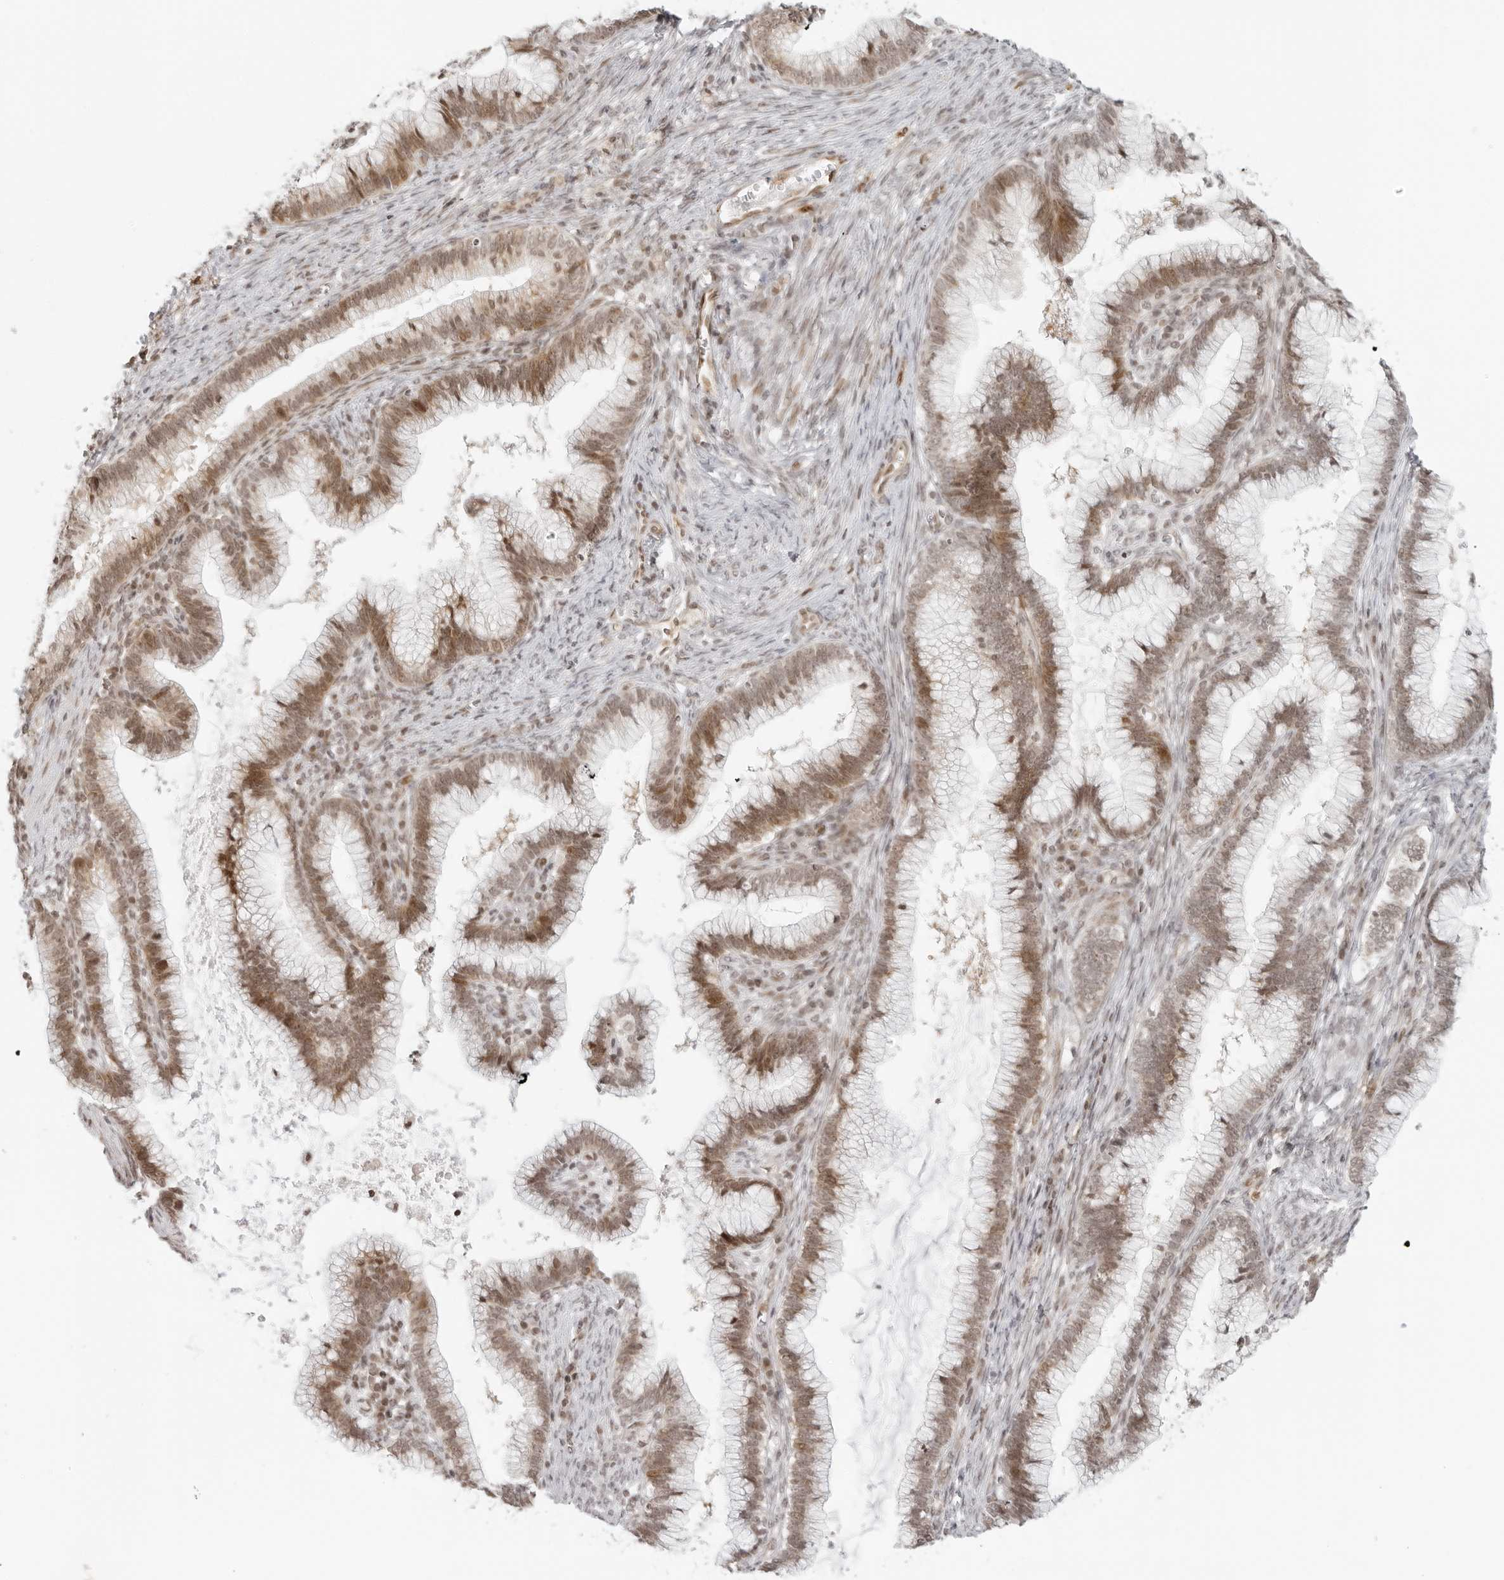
{"staining": {"intensity": "moderate", "quantity": ">75%", "location": "nuclear"}, "tissue": "cervical cancer", "cell_type": "Tumor cells", "image_type": "cancer", "snomed": [{"axis": "morphology", "description": "Adenocarcinoma, NOS"}, {"axis": "topography", "description": "Cervix"}], "caption": "Immunohistochemical staining of human cervical adenocarcinoma demonstrates medium levels of moderate nuclear protein positivity in approximately >75% of tumor cells.", "gene": "ZNF407", "patient": {"sex": "female", "age": 36}}